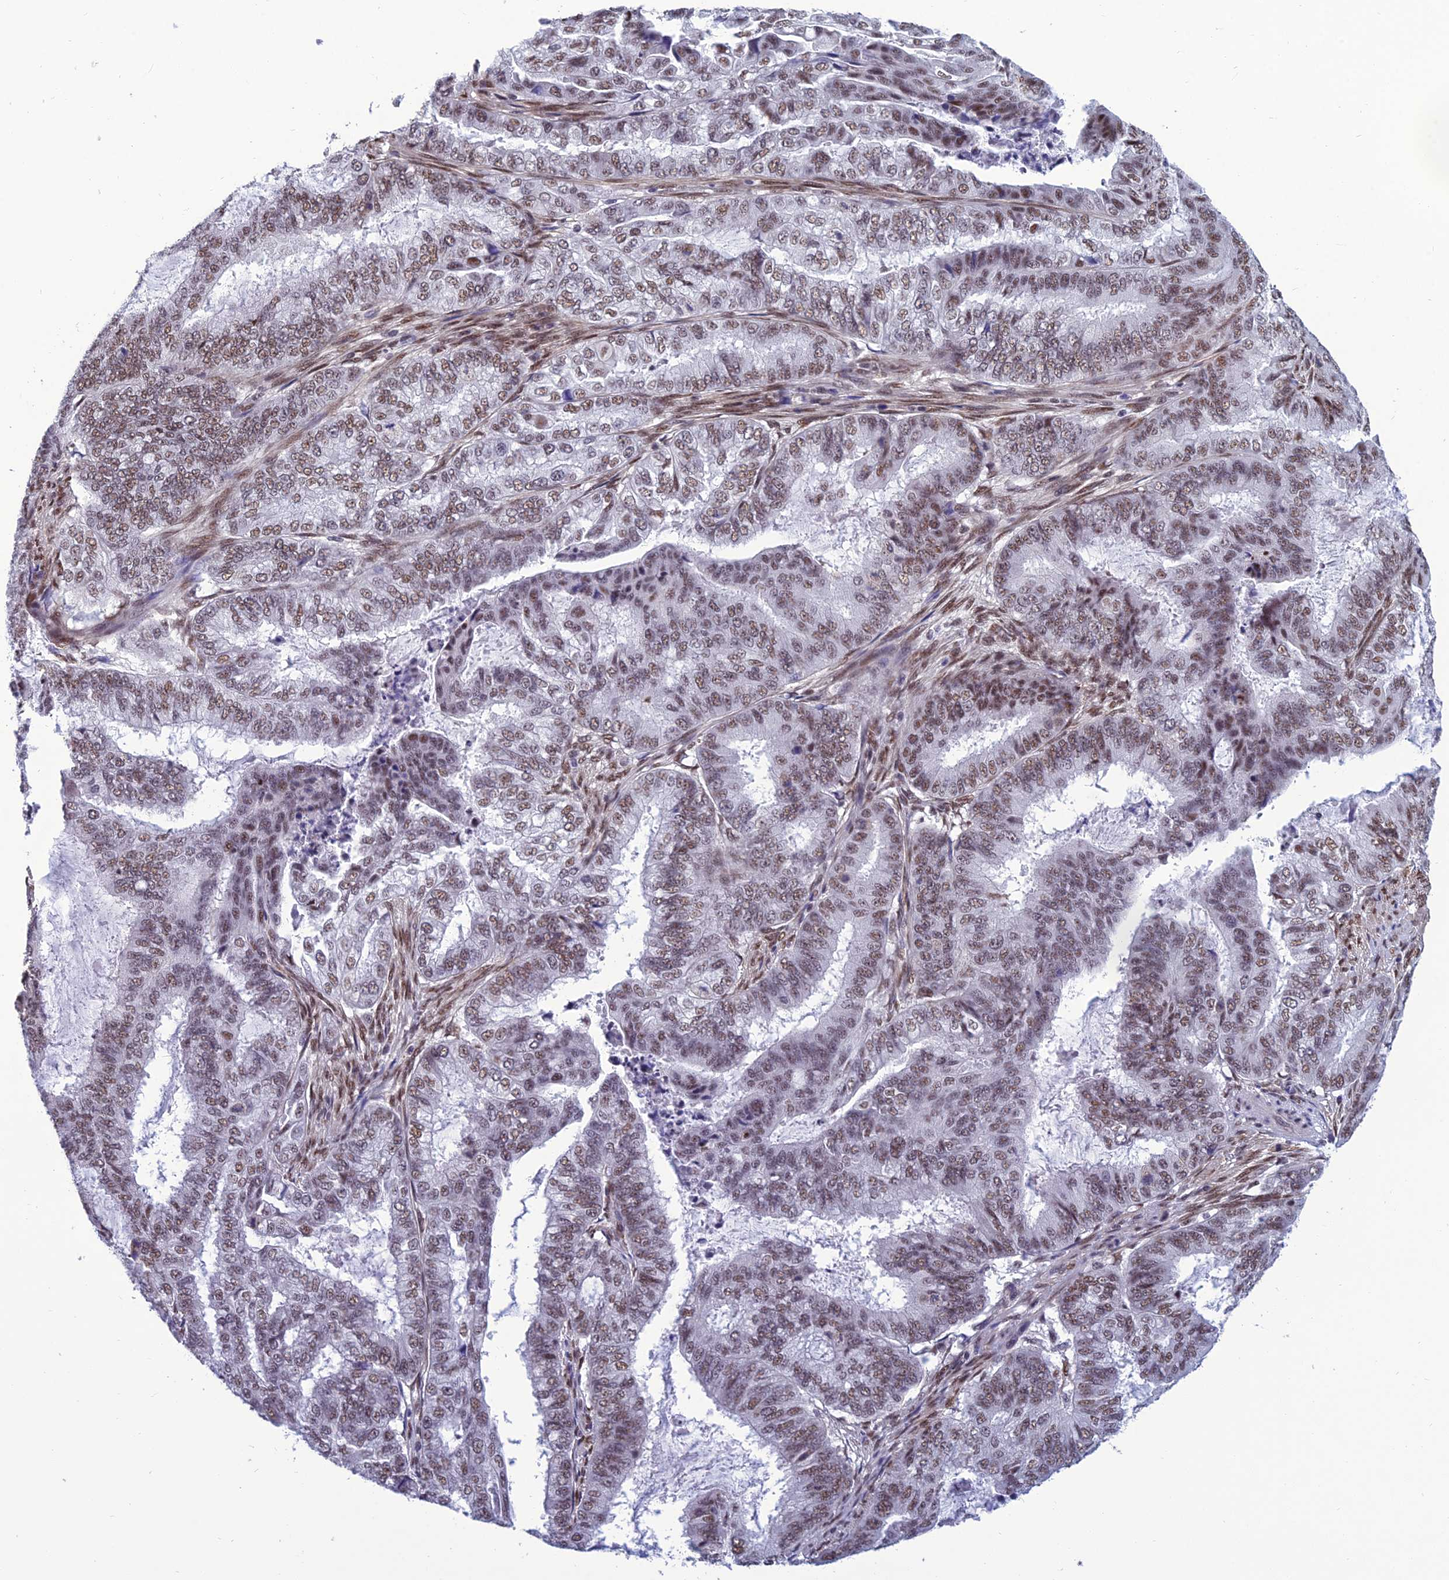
{"staining": {"intensity": "moderate", "quantity": ">75%", "location": "nuclear"}, "tissue": "endometrial cancer", "cell_type": "Tumor cells", "image_type": "cancer", "snomed": [{"axis": "morphology", "description": "Adenocarcinoma, NOS"}, {"axis": "topography", "description": "Endometrium"}], "caption": "Endometrial adenocarcinoma stained with a protein marker demonstrates moderate staining in tumor cells.", "gene": "RSRC1", "patient": {"sex": "female", "age": 51}}